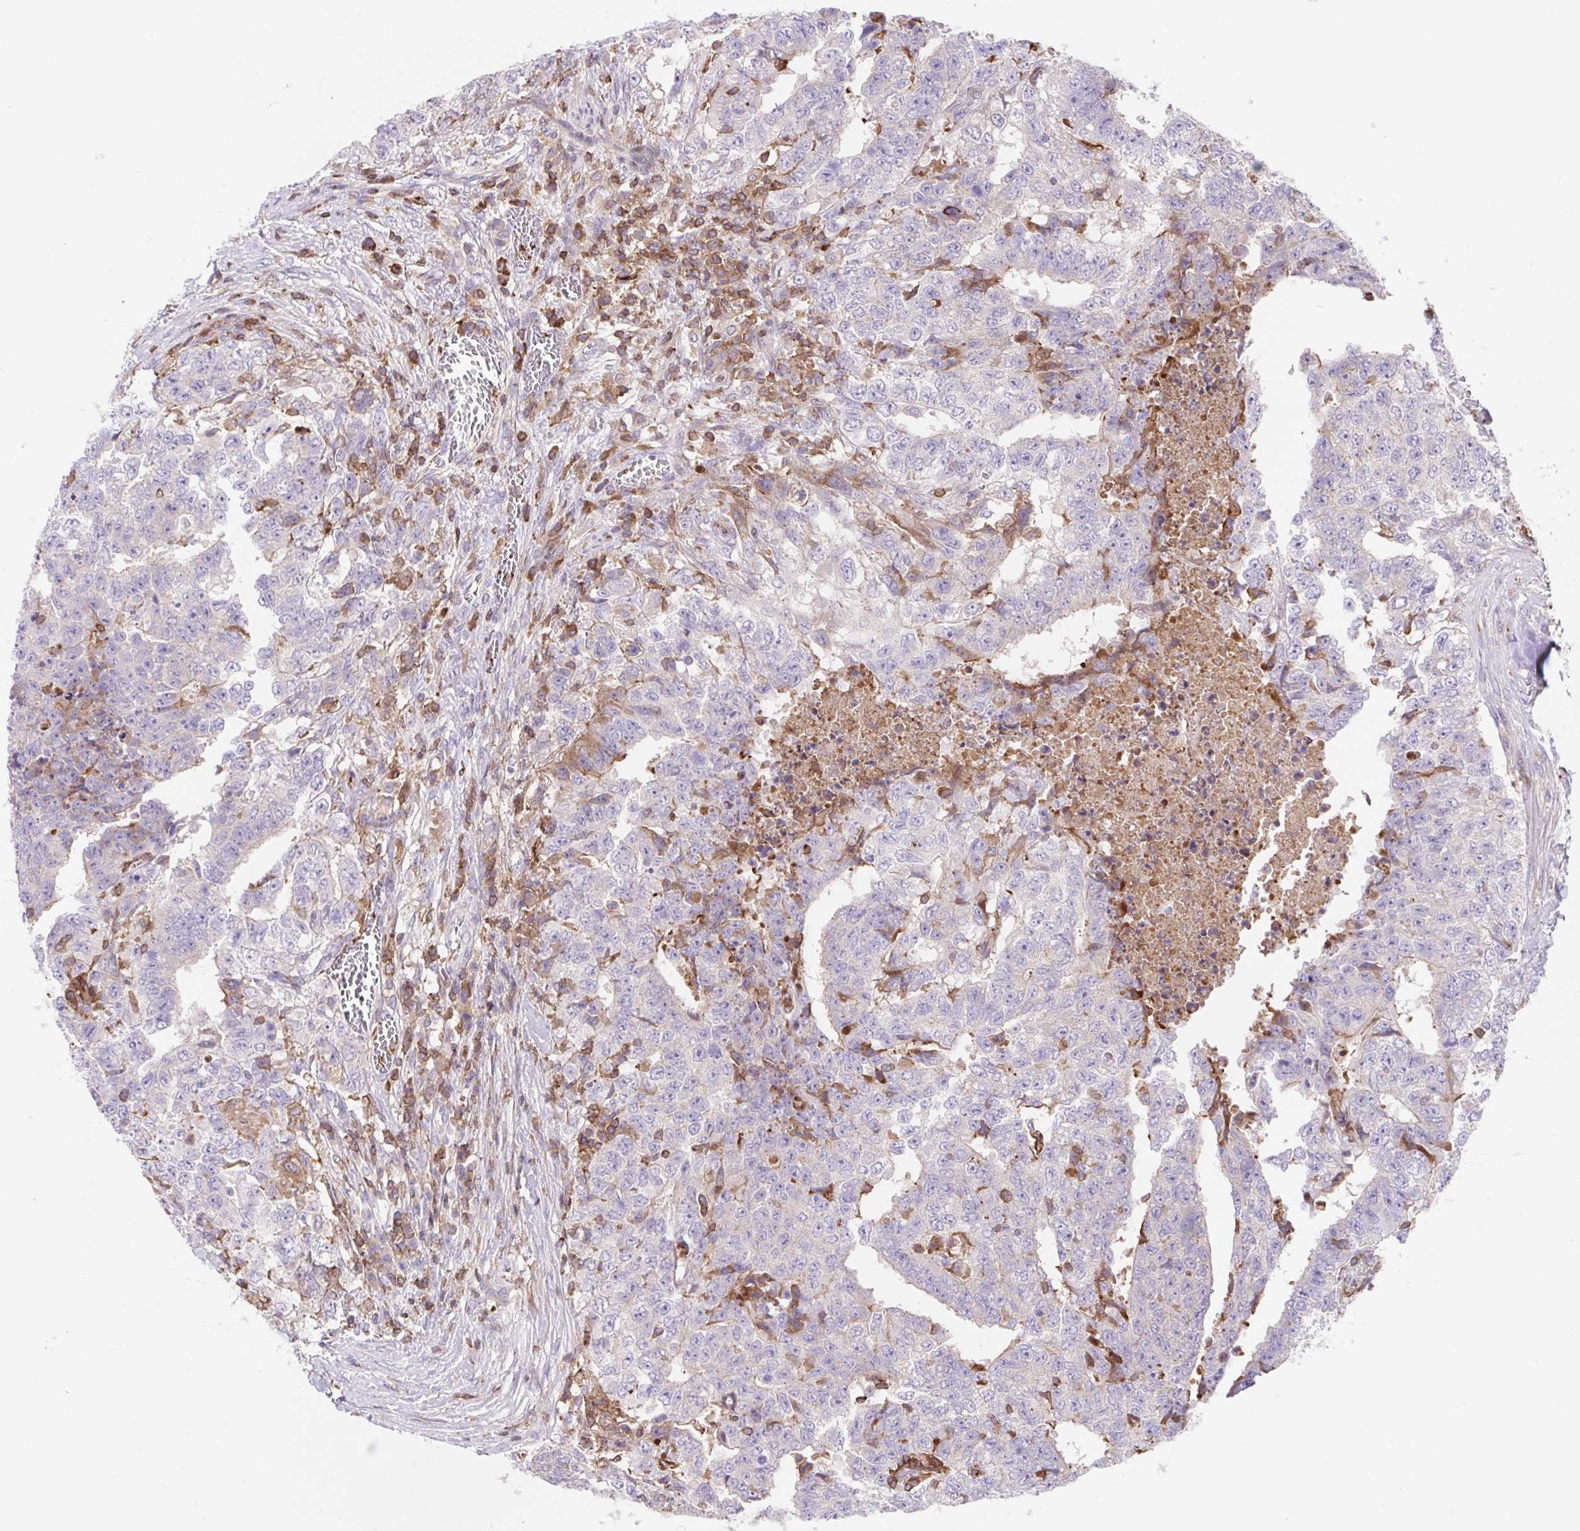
{"staining": {"intensity": "negative", "quantity": "none", "location": "none"}, "tissue": "testis cancer", "cell_type": "Tumor cells", "image_type": "cancer", "snomed": [{"axis": "morphology", "description": "Carcinoma, Embryonal, NOS"}, {"axis": "topography", "description": "Testis"}], "caption": "Micrograph shows no protein expression in tumor cells of testis cancer (embryonal carcinoma) tissue. (Stains: DAB (3,3'-diaminobenzidine) IHC with hematoxylin counter stain, Microscopy: brightfield microscopy at high magnification).", "gene": "TPRG1", "patient": {"sex": "male", "age": 24}}